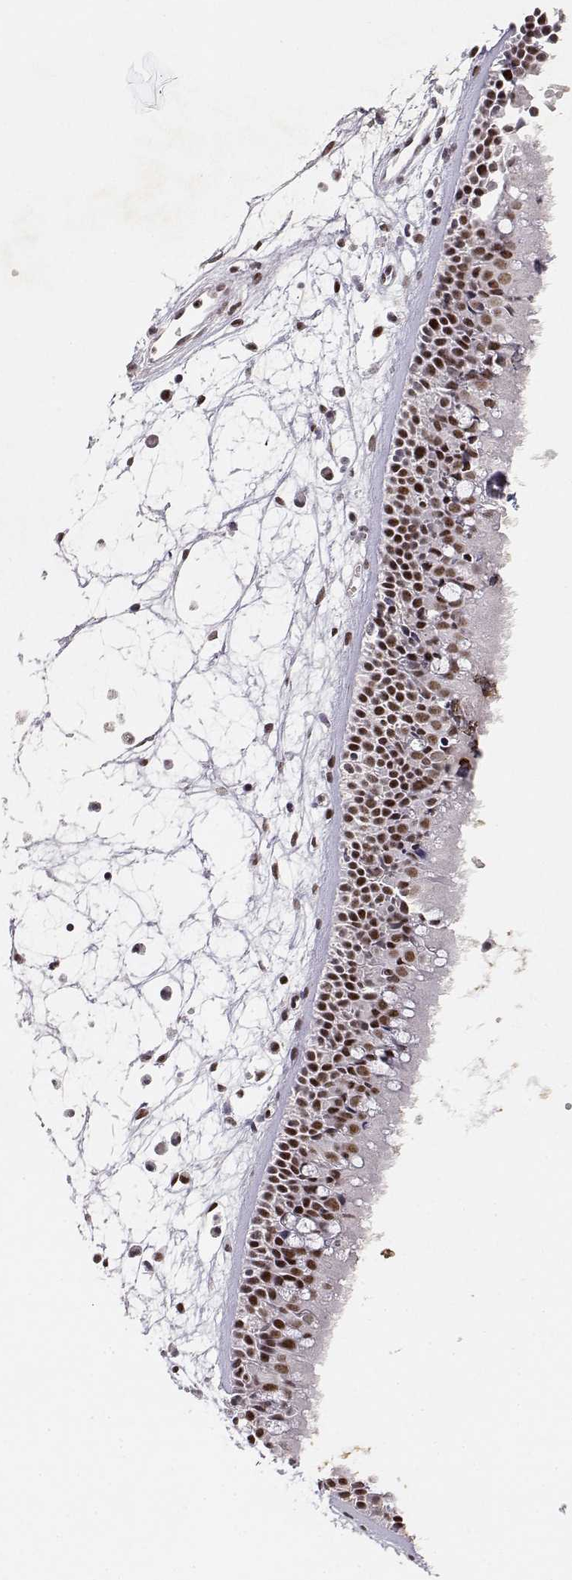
{"staining": {"intensity": "strong", "quantity": "25%-75%", "location": "nuclear"}, "tissue": "nasopharynx", "cell_type": "Respiratory epithelial cells", "image_type": "normal", "snomed": [{"axis": "morphology", "description": "Normal tissue, NOS"}, {"axis": "topography", "description": "Nasopharynx"}], "caption": "Respiratory epithelial cells display strong nuclear staining in about 25%-75% of cells in benign nasopharynx. (DAB (3,3'-diaminobenzidine) IHC, brown staining for protein, blue staining for nuclei).", "gene": "RSF1", "patient": {"sex": "female", "age": 68}}